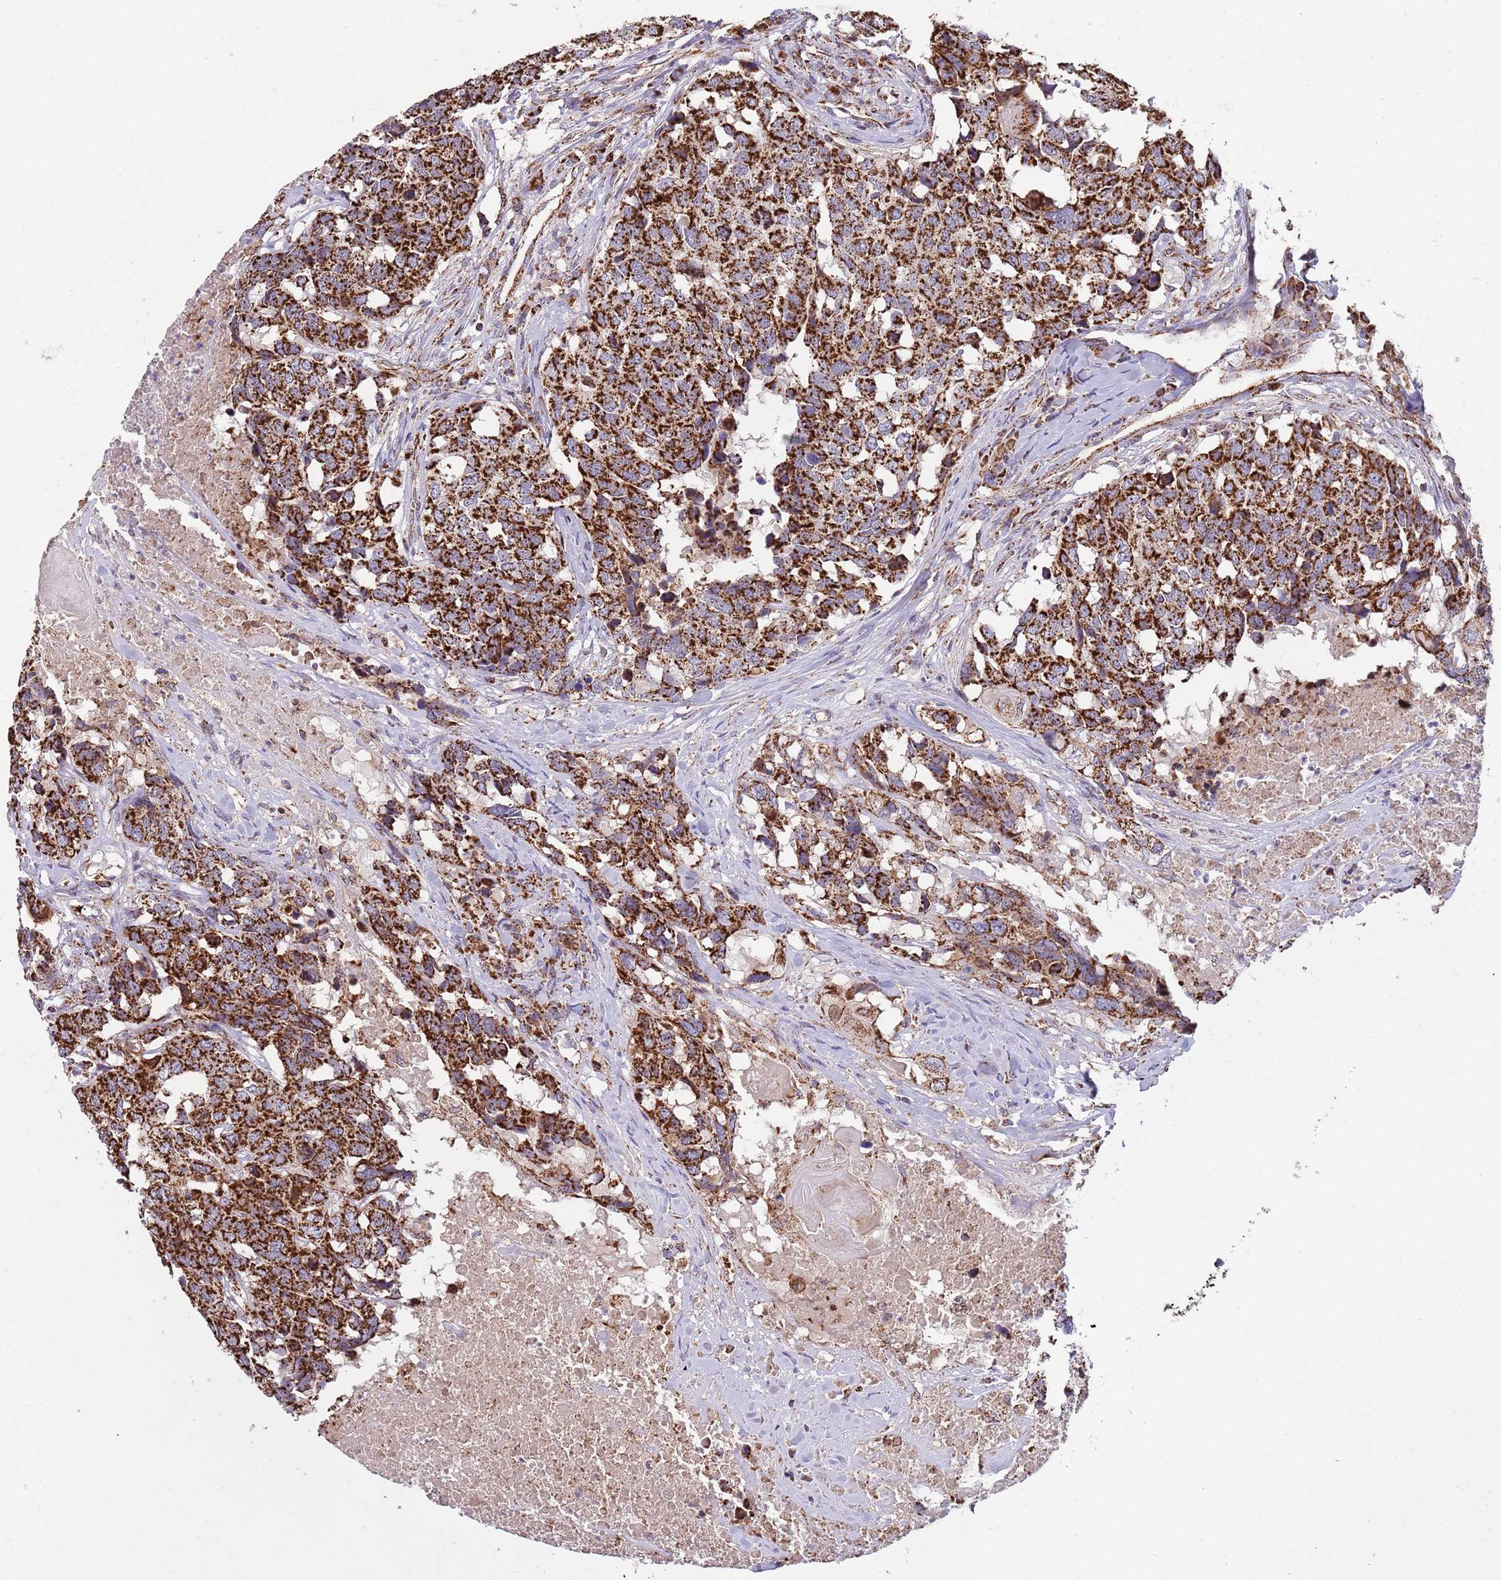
{"staining": {"intensity": "strong", "quantity": ">75%", "location": "cytoplasmic/membranous"}, "tissue": "head and neck cancer", "cell_type": "Tumor cells", "image_type": "cancer", "snomed": [{"axis": "morphology", "description": "Squamous cell carcinoma, NOS"}, {"axis": "topography", "description": "Head-Neck"}], "caption": "A brown stain shows strong cytoplasmic/membranous positivity of a protein in head and neck cancer (squamous cell carcinoma) tumor cells.", "gene": "VPS16", "patient": {"sex": "male", "age": 66}}